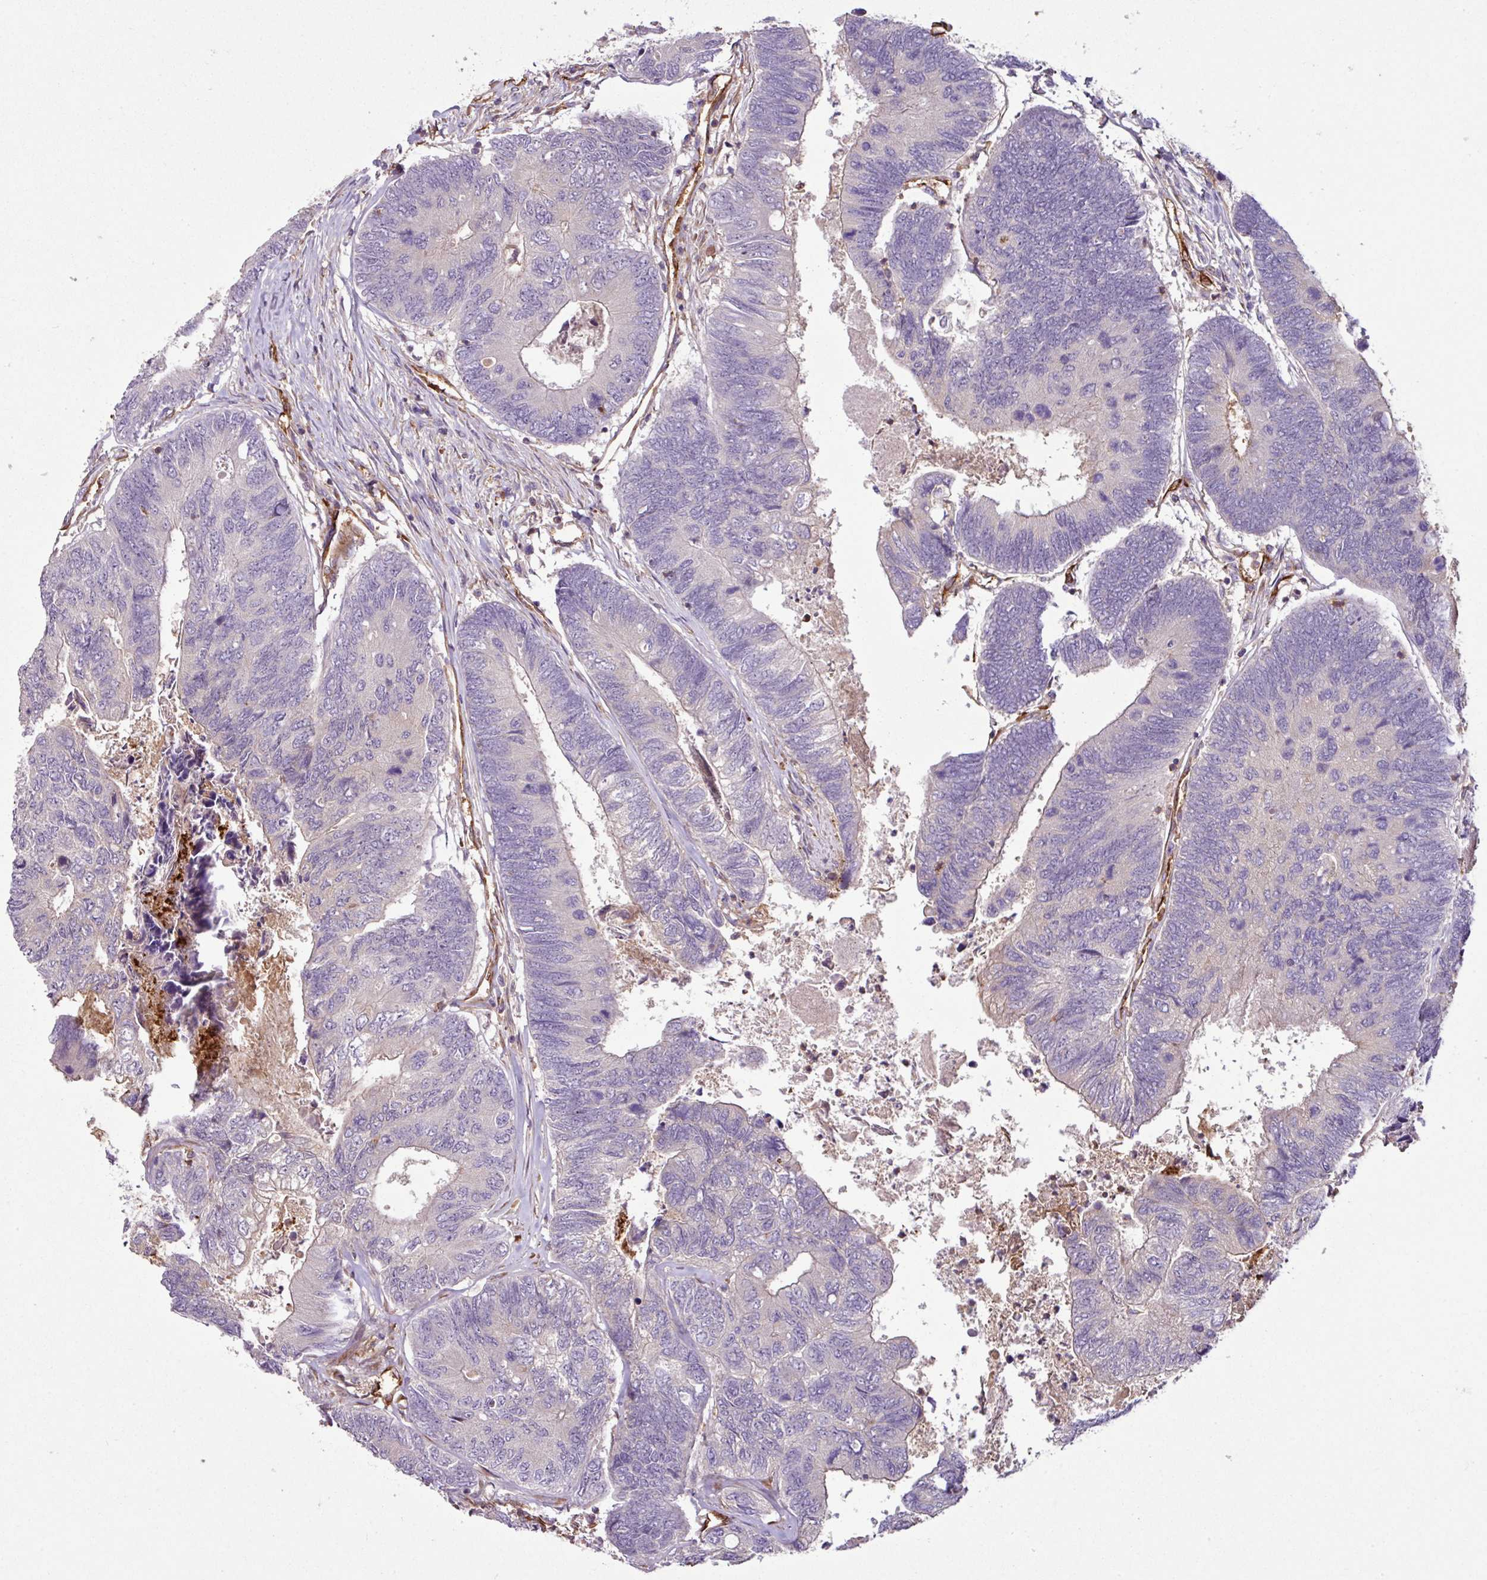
{"staining": {"intensity": "negative", "quantity": "none", "location": "none"}, "tissue": "colorectal cancer", "cell_type": "Tumor cells", "image_type": "cancer", "snomed": [{"axis": "morphology", "description": "Adenocarcinoma, NOS"}, {"axis": "topography", "description": "Colon"}], "caption": "DAB (3,3'-diaminobenzidine) immunohistochemical staining of human adenocarcinoma (colorectal) displays no significant expression in tumor cells. The staining was performed using DAB (3,3'-diaminobenzidine) to visualize the protein expression in brown, while the nuclei were stained in blue with hematoxylin (Magnification: 20x).", "gene": "ZNF106", "patient": {"sex": "female", "age": 67}}